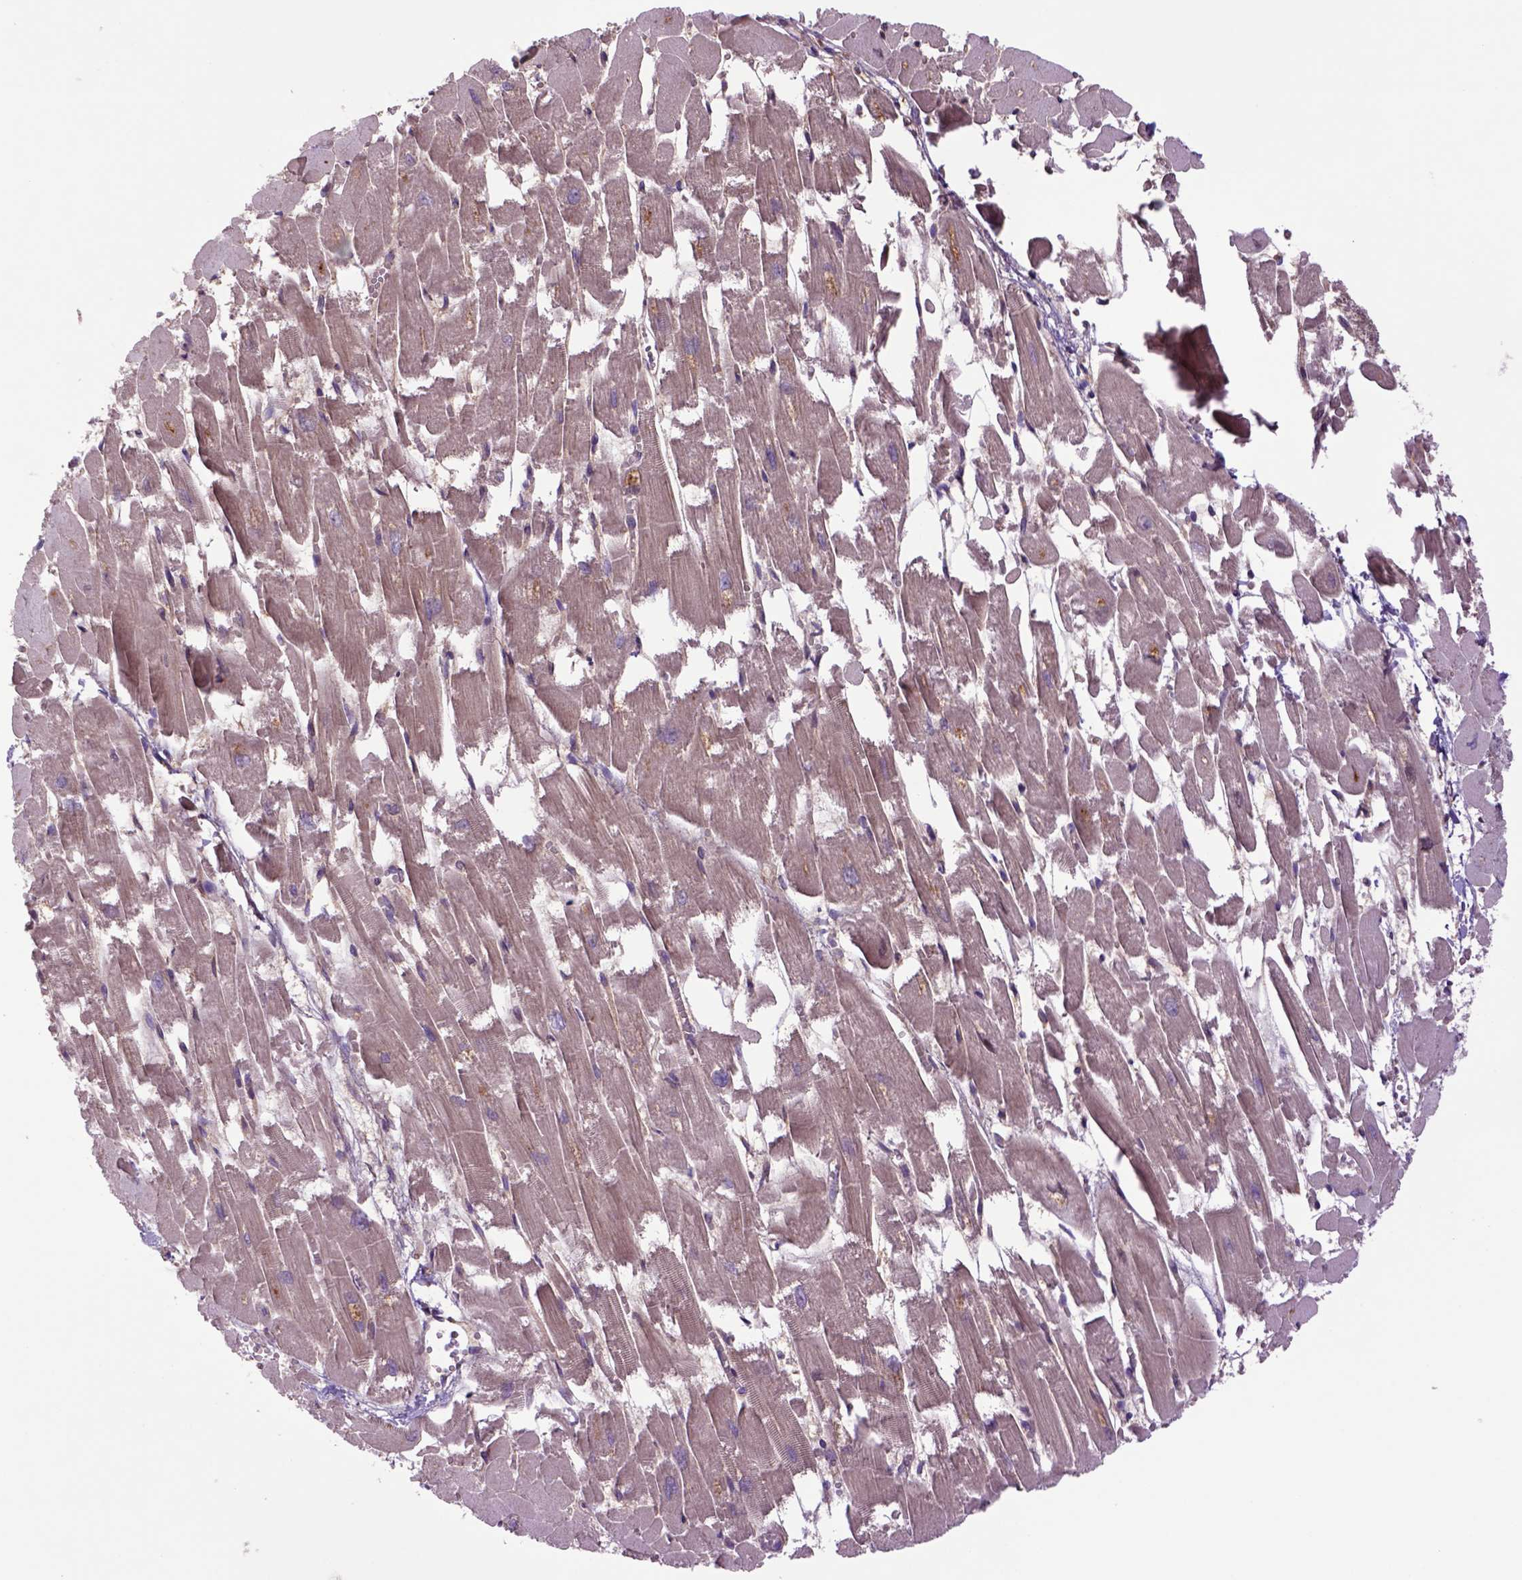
{"staining": {"intensity": "negative", "quantity": "none", "location": "none"}, "tissue": "heart muscle", "cell_type": "Cardiomyocytes", "image_type": "normal", "snomed": [{"axis": "morphology", "description": "Normal tissue, NOS"}, {"axis": "topography", "description": "Heart"}], "caption": "The immunohistochemistry (IHC) photomicrograph has no significant expression in cardiomyocytes of heart muscle.", "gene": "HSPBP1", "patient": {"sex": "female", "age": 52}}